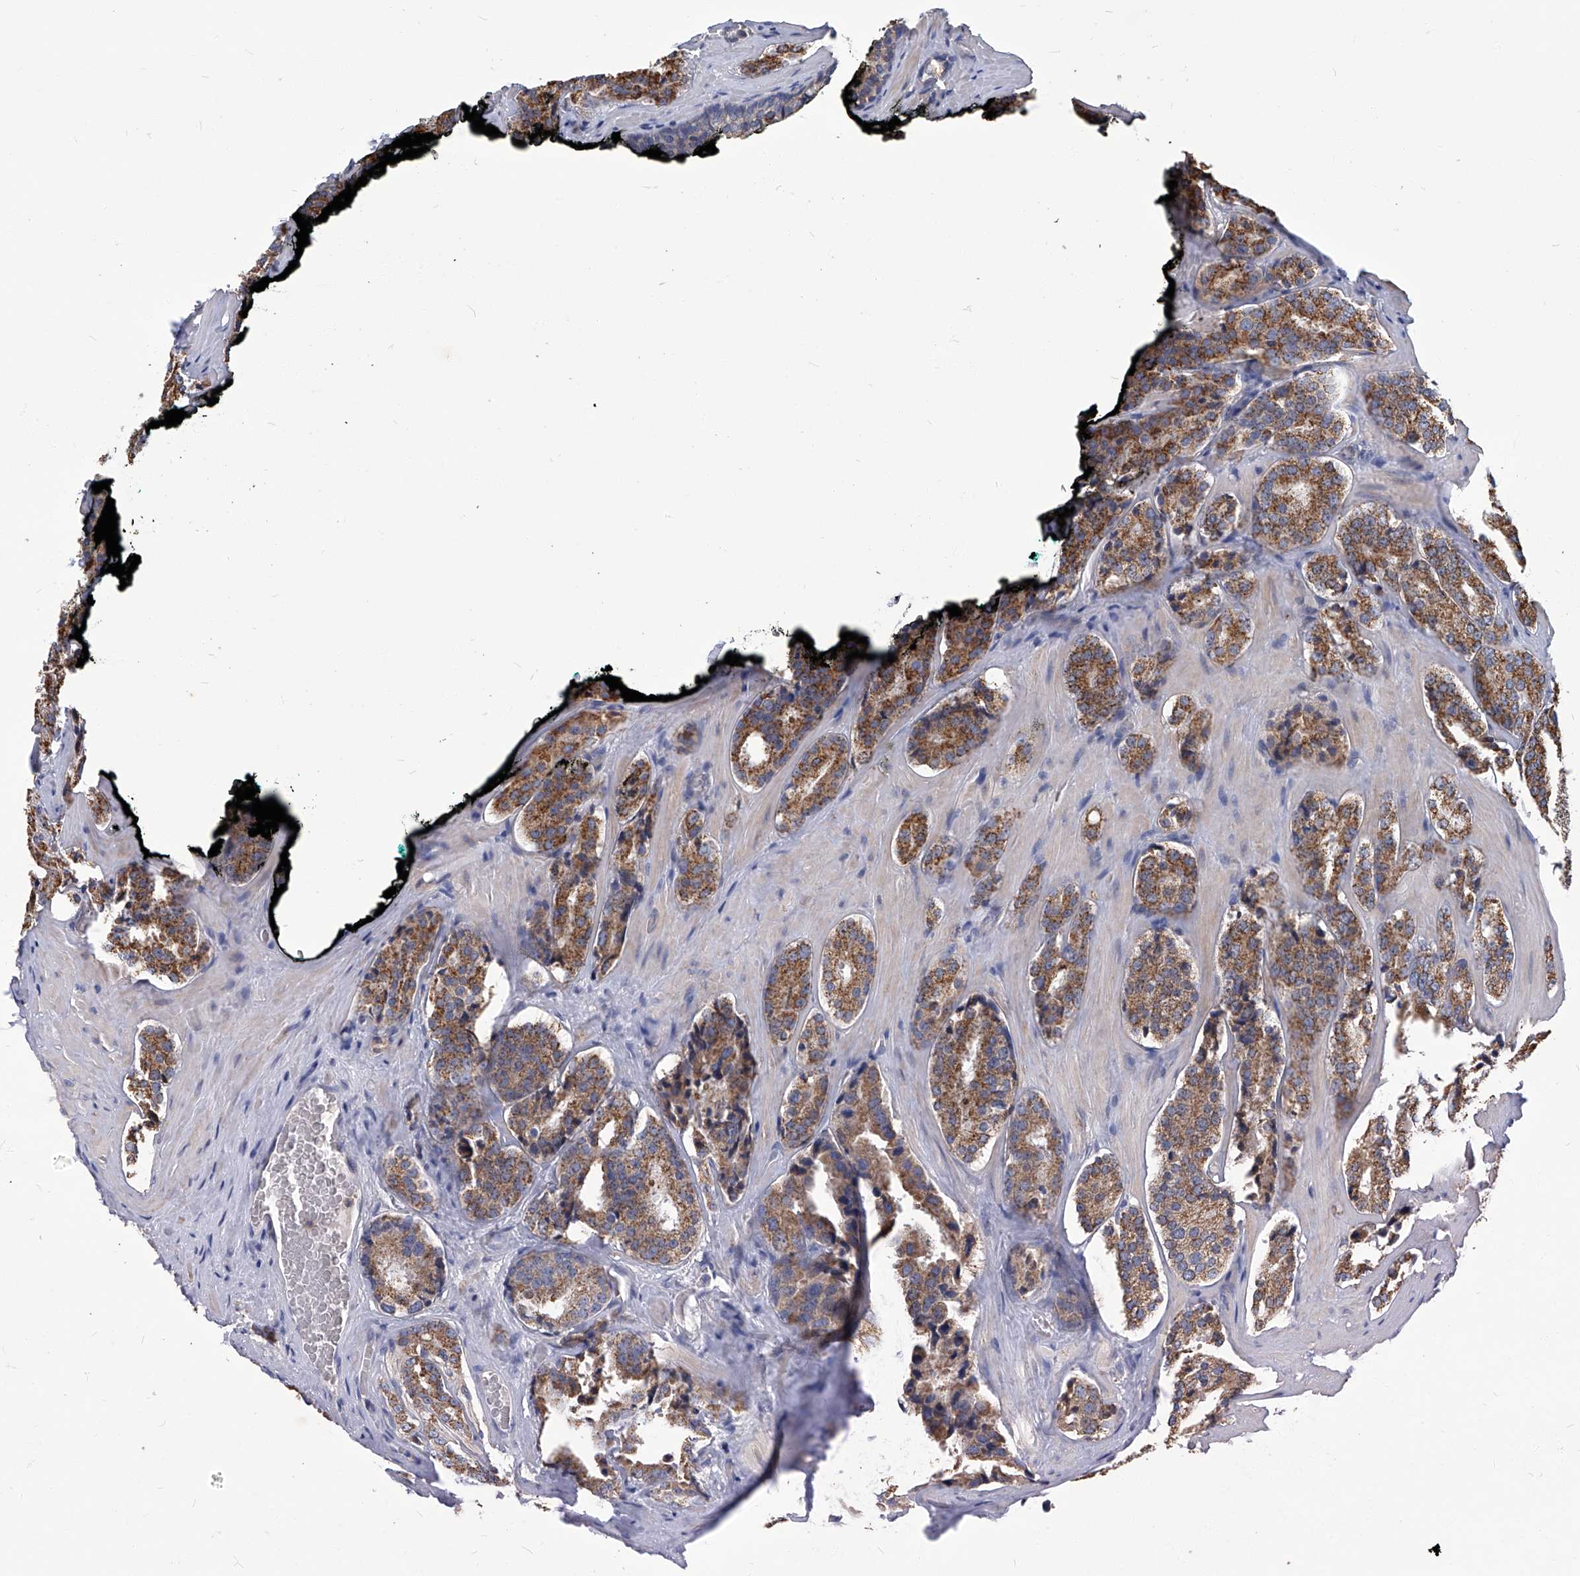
{"staining": {"intensity": "moderate", "quantity": ">75%", "location": "cytoplasmic/membranous"}, "tissue": "prostate cancer", "cell_type": "Tumor cells", "image_type": "cancer", "snomed": [{"axis": "morphology", "description": "Adenocarcinoma, High grade"}, {"axis": "topography", "description": "Prostate"}], "caption": "High-grade adenocarcinoma (prostate) tissue demonstrates moderate cytoplasmic/membranous expression in approximately >75% of tumor cells", "gene": "TGFBR1", "patient": {"sex": "male", "age": 60}}